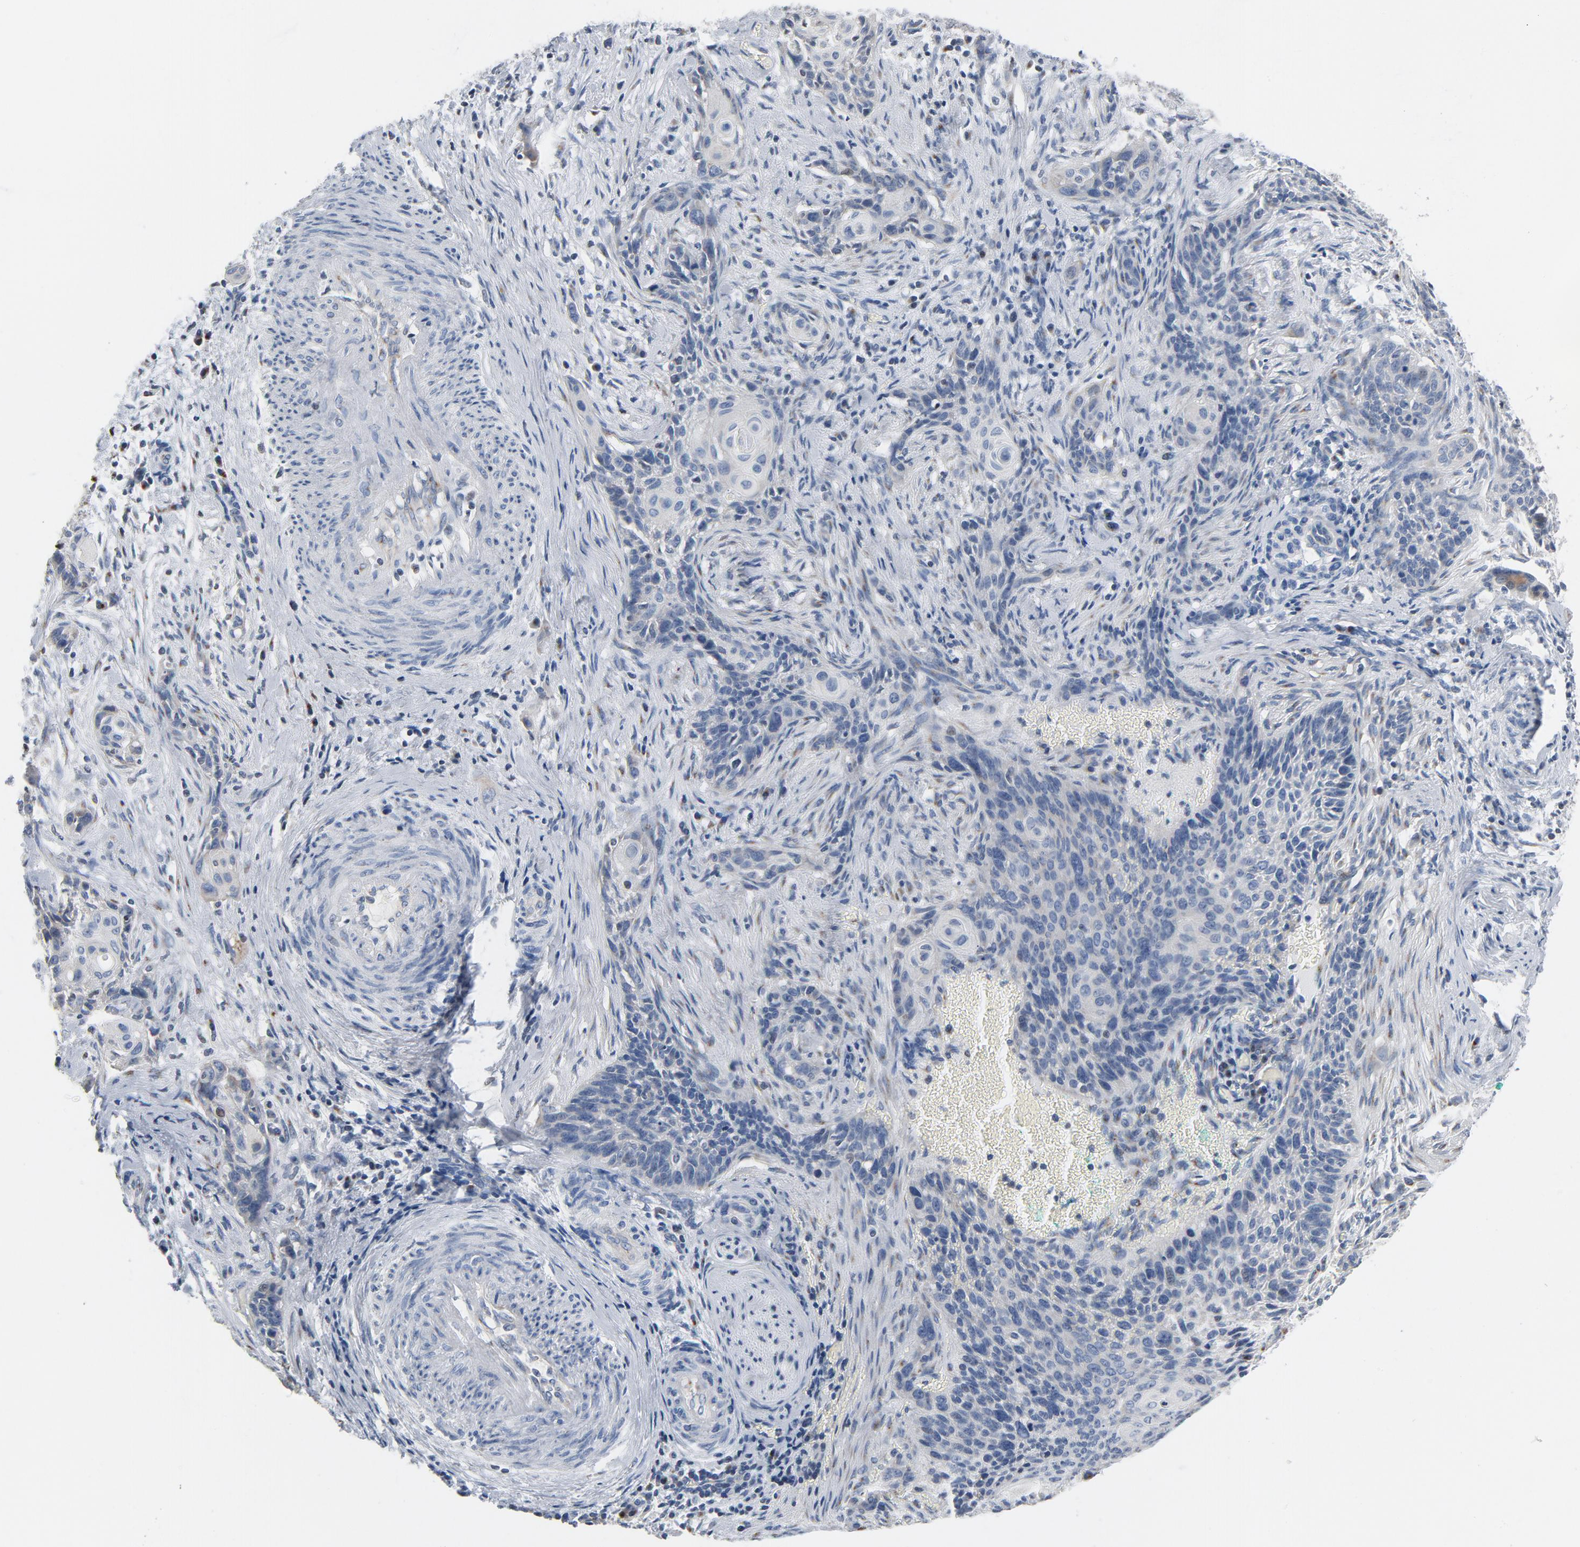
{"staining": {"intensity": "weak", "quantity": "<25%", "location": "cytoplasmic/membranous"}, "tissue": "cervical cancer", "cell_type": "Tumor cells", "image_type": "cancer", "snomed": [{"axis": "morphology", "description": "Squamous cell carcinoma, NOS"}, {"axis": "topography", "description": "Cervix"}], "caption": "The image exhibits no staining of tumor cells in cervical cancer.", "gene": "YIPF6", "patient": {"sex": "female", "age": 33}}